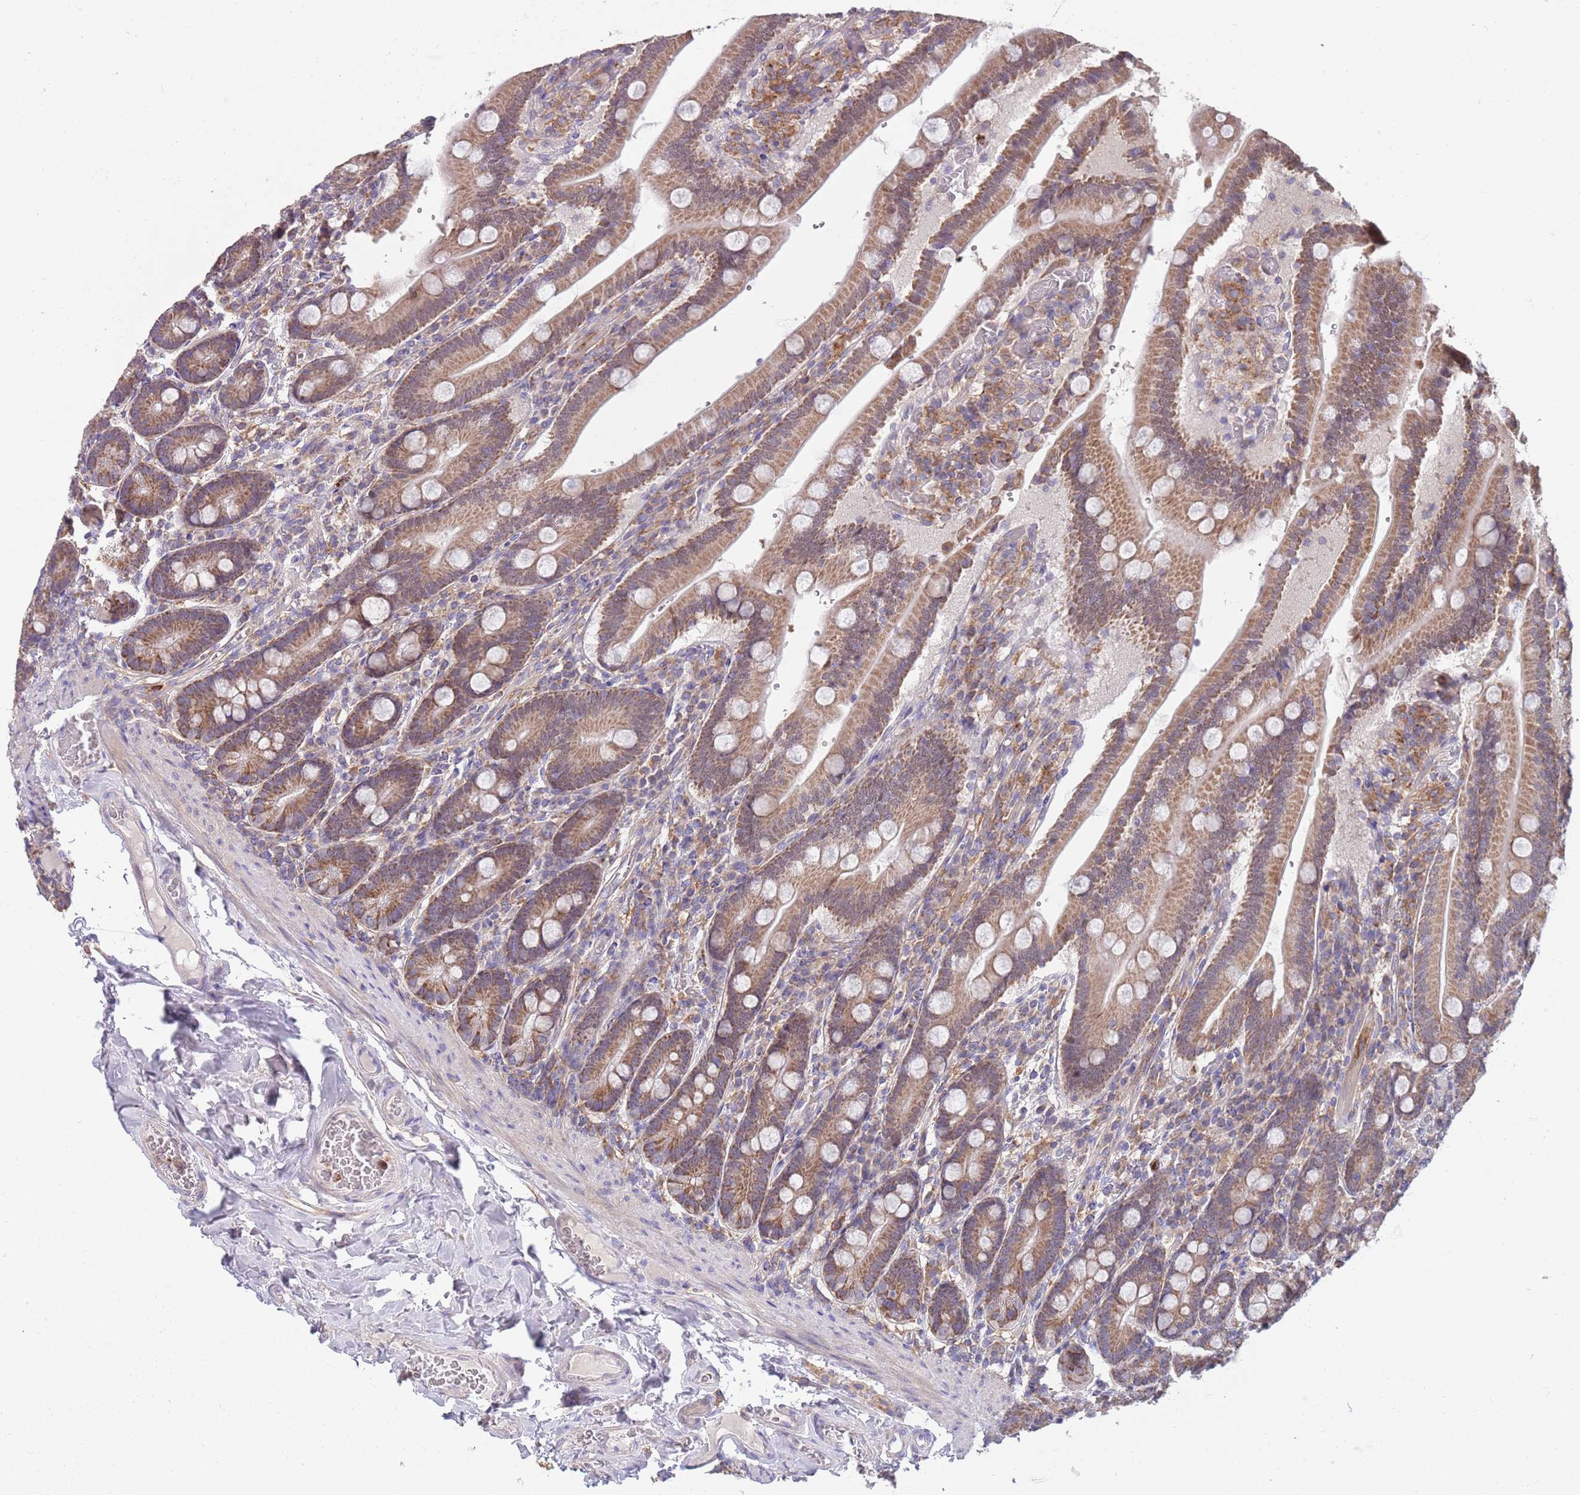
{"staining": {"intensity": "moderate", "quantity": ">75%", "location": "cytoplasmic/membranous,nuclear"}, "tissue": "duodenum", "cell_type": "Glandular cells", "image_type": "normal", "snomed": [{"axis": "morphology", "description": "Normal tissue, NOS"}, {"axis": "topography", "description": "Duodenum"}], "caption": "Immunohistochemistry (DAB) staining of unremarkable duodenum exhibits moderate cytoplasmic/membranous,nuclear protein staining in about >75% of glandular cells. Immunohistochemistry (ihc) stains the protein of interest in brown and the nuclei are stained blue.", "gene": "DDT", "patient": {"sex": "female", "age": 62}}